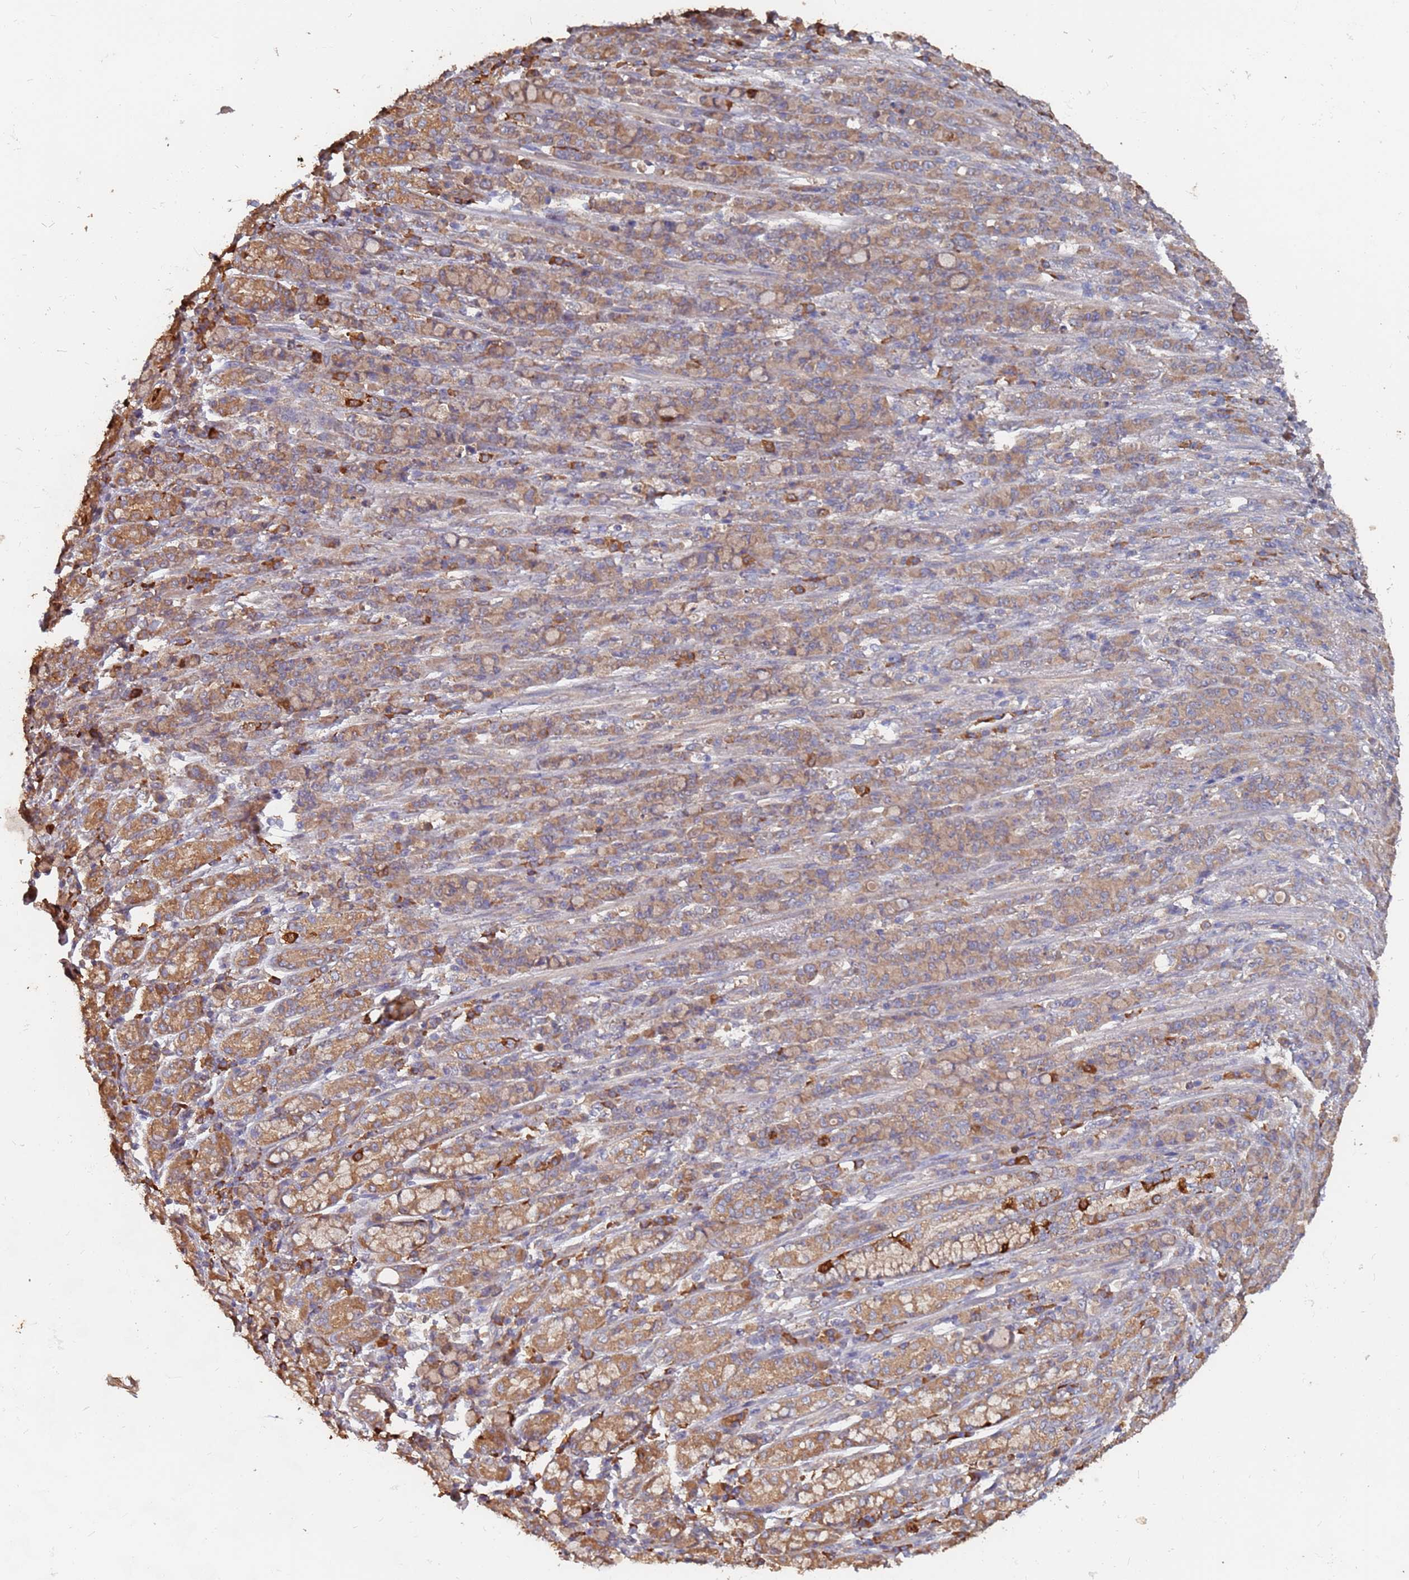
{"staining": {"intensity": "moderate", "quantity": ">75%", "location": "cytoplasmic/membranous"}, "tissue": "stomach cancer", "cell_type": "Tumor cells", "image_type": "cancer", "snomed": [{"axis": "morphology", "description": "Normal tissue, NOS"}, {"axis": "morphology", "description": "Adenocarcinoma, NOS"}, {"axis": "topography", "description": "Stomach"}], "caption": "Moderate cytoplasmic/membranous expression for a protein is present in about >75% of tumor cells of stomach cancer using immunohistochemistry (IHC).", "gene": "ATG5", "patient": {"sex": "female", "age": 79}}